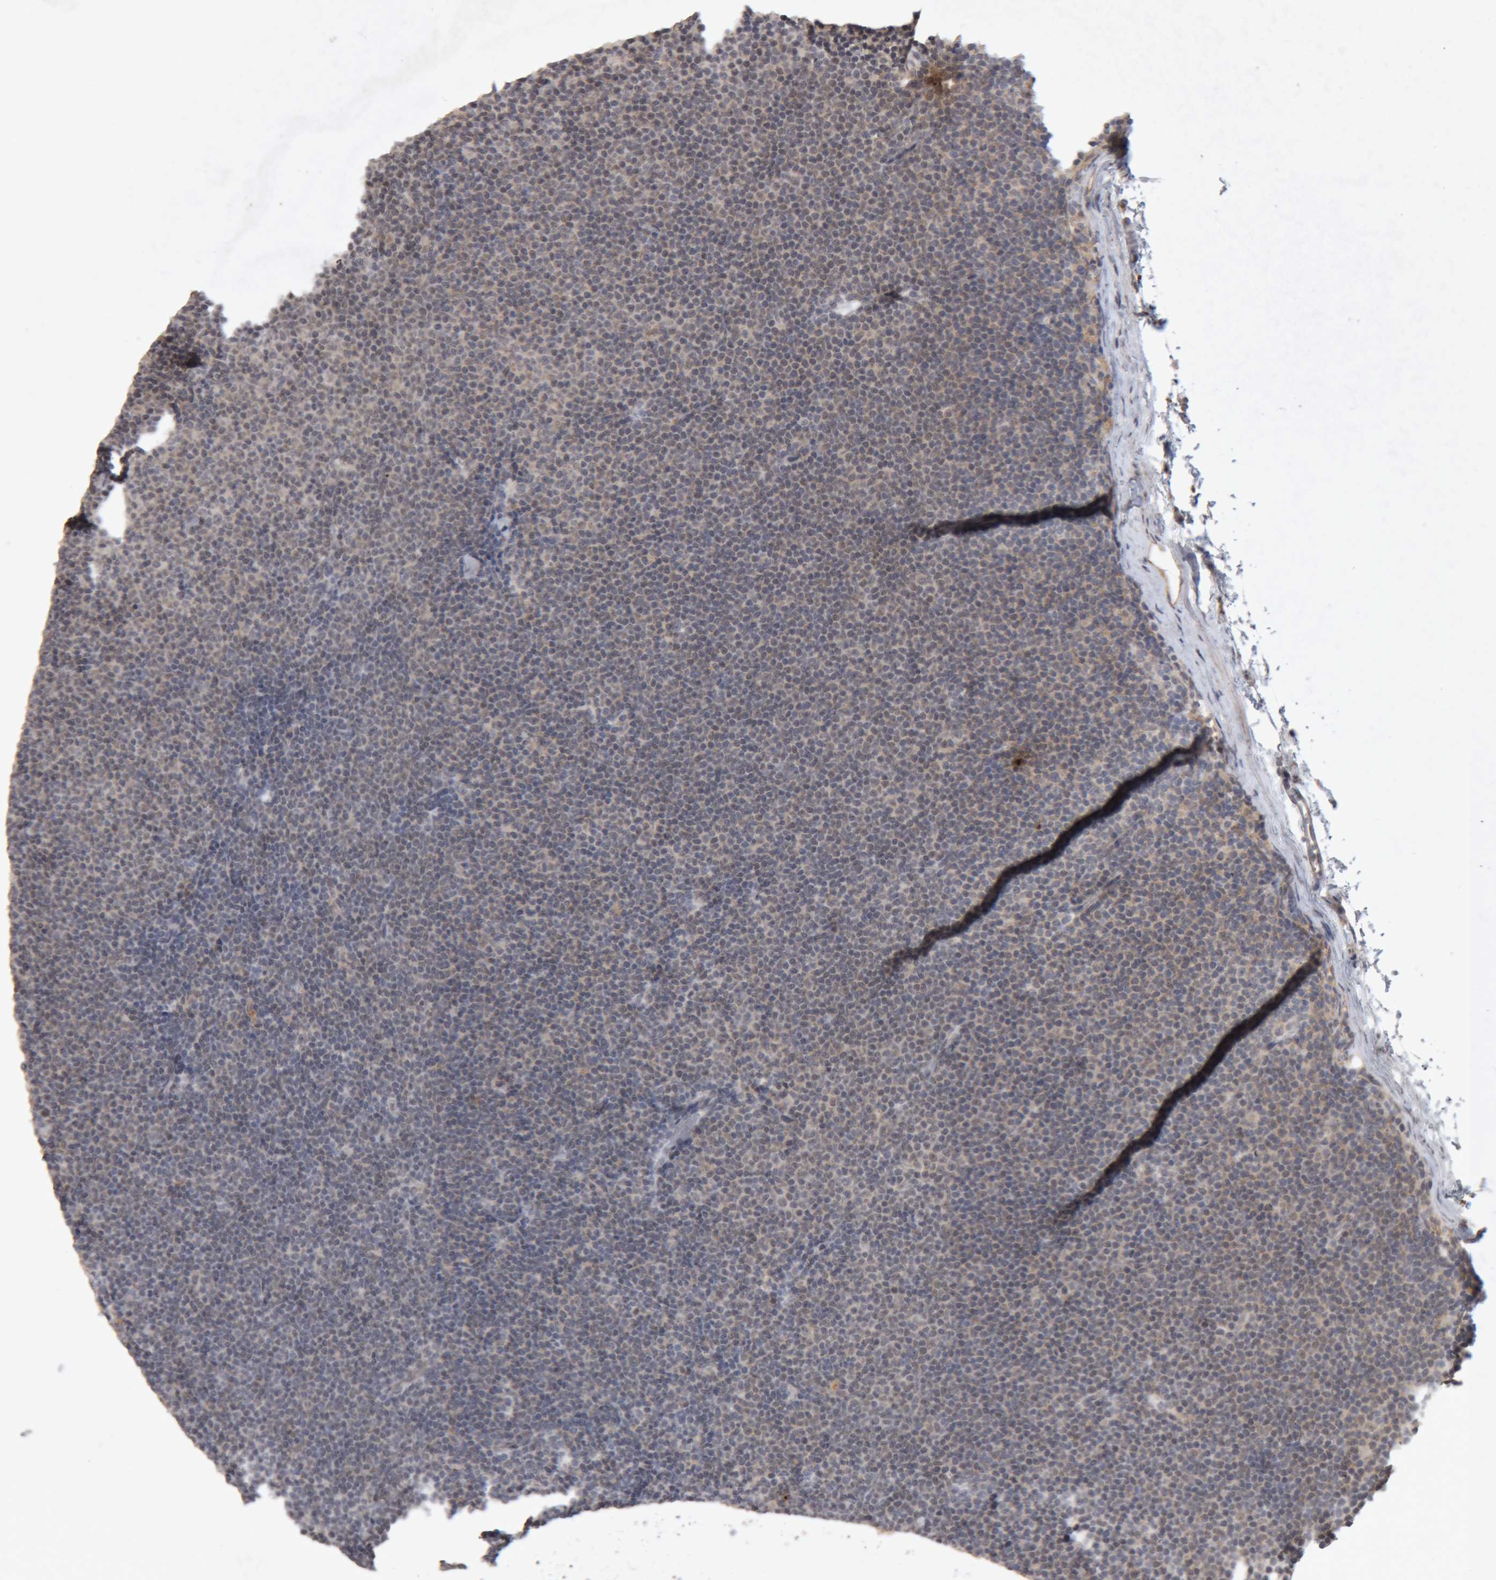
{"staining": {"intensity": "negative", "quantity": "none", "location": "none"}, "tissue": "lymphoma", "cell_type": "Tumor cells", "image_type": "cancer", "snomed": [{"axis": "morphology", "description": "Malignant lymphoma, non-Hodgkin's type, Low grade"}, {"axis": "topography", "description": "Lymph node"}], "caption": "Immunohistochemical staining of lymphoma exhibits no significant expression in tumor cells.", "gene": "MEP1A", "patient": {"sex": "female", "age": 53}}